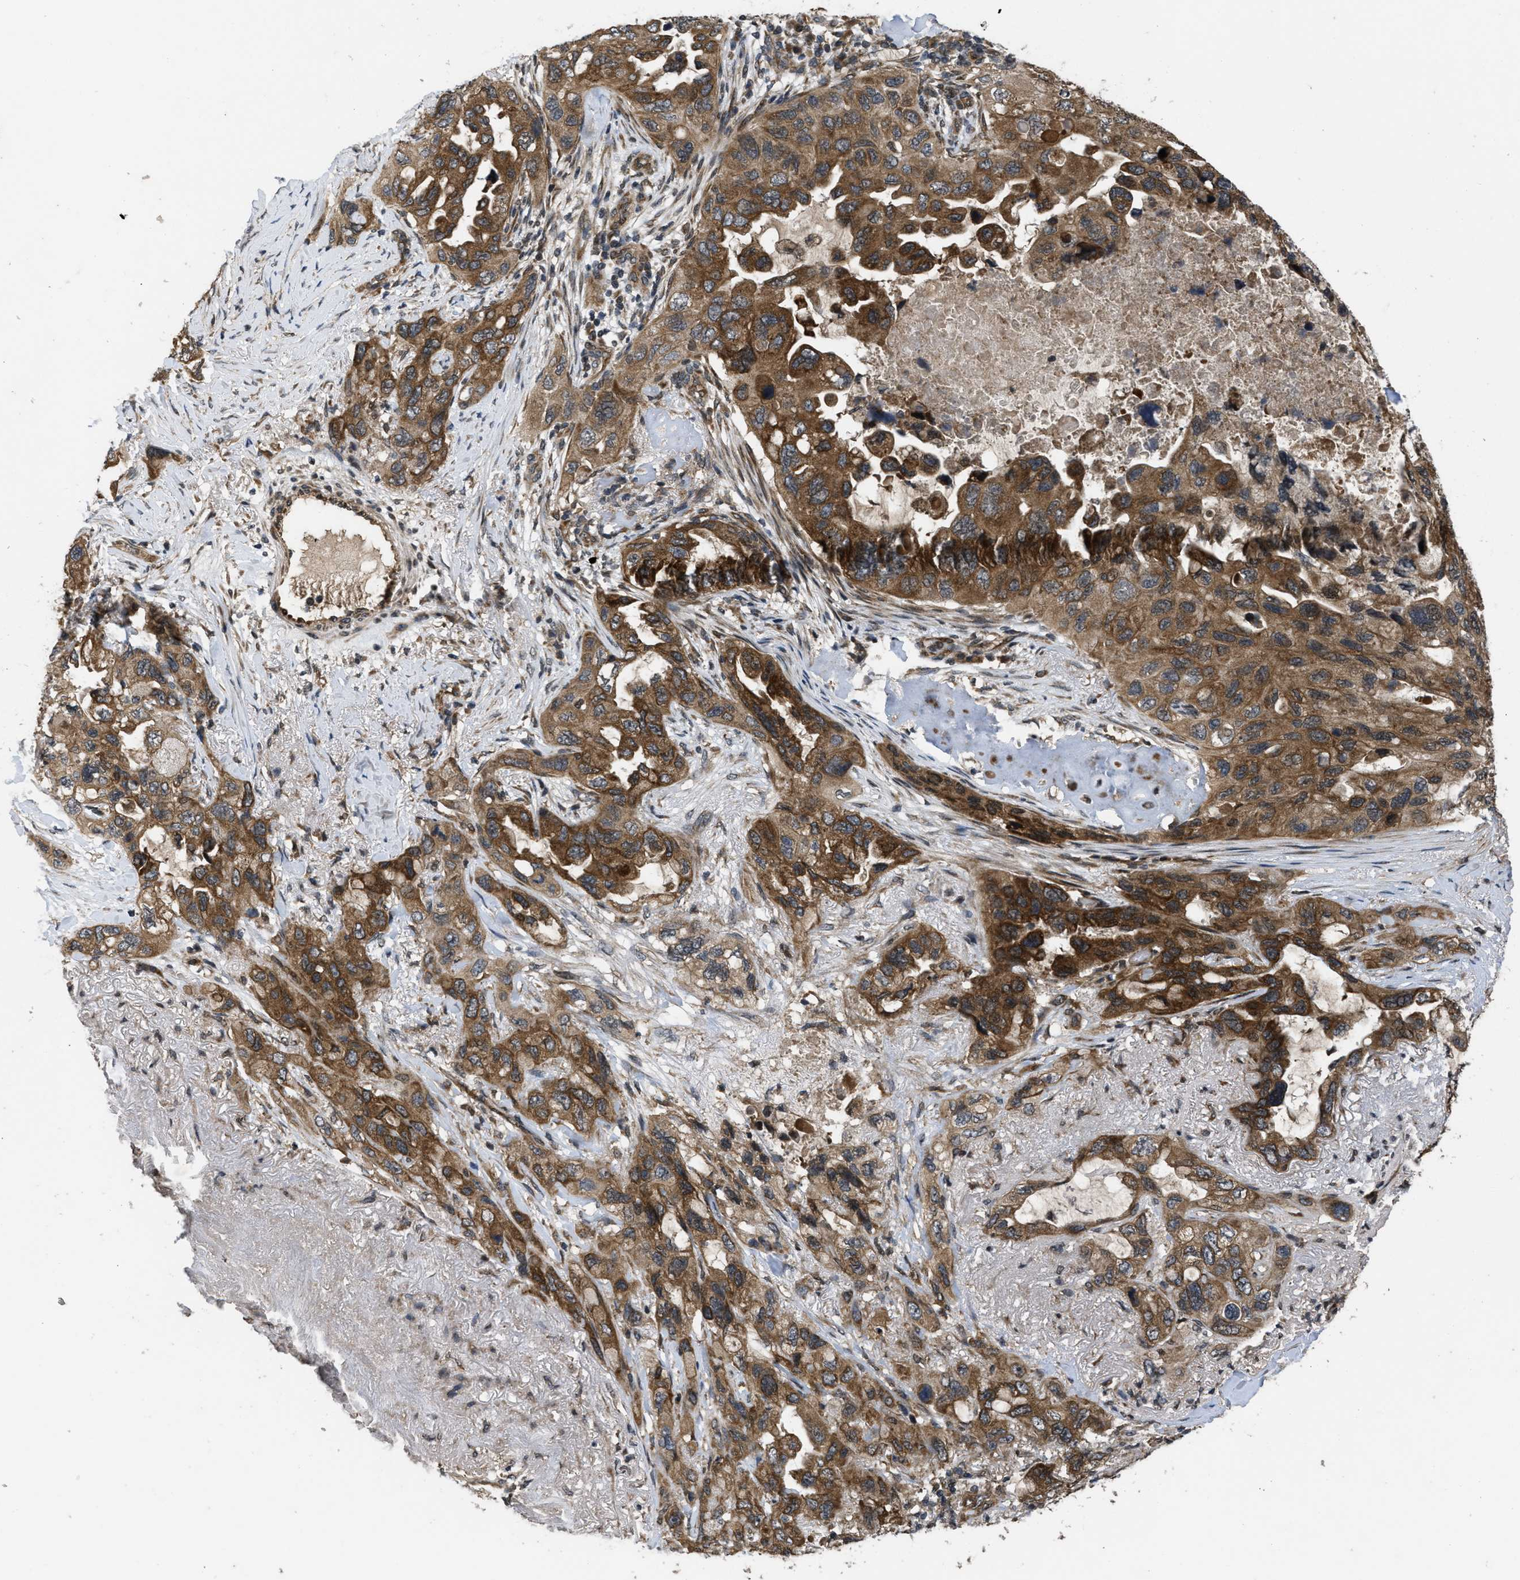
{"staining": {"intensity": "moderate", "quantity": ">75%", "location": "cytoplasmic/membranous"}, "tissue": "lung cancer", "cell_type": "Tumor cells", "image_type": "cancer", "snomed": [{"axis": "morphology", "description": "Squamous cell carcinoma, NOS"}, {"axis": "topography", "description": "Lung"}], "caption": "Moderate cytoplasmic/membranous staining is identified in about >75% of tumor cells in lung squamous cell carcinoma.", "gene": "SPTLC1", "patient": {"sex": "female", "age": 73}}